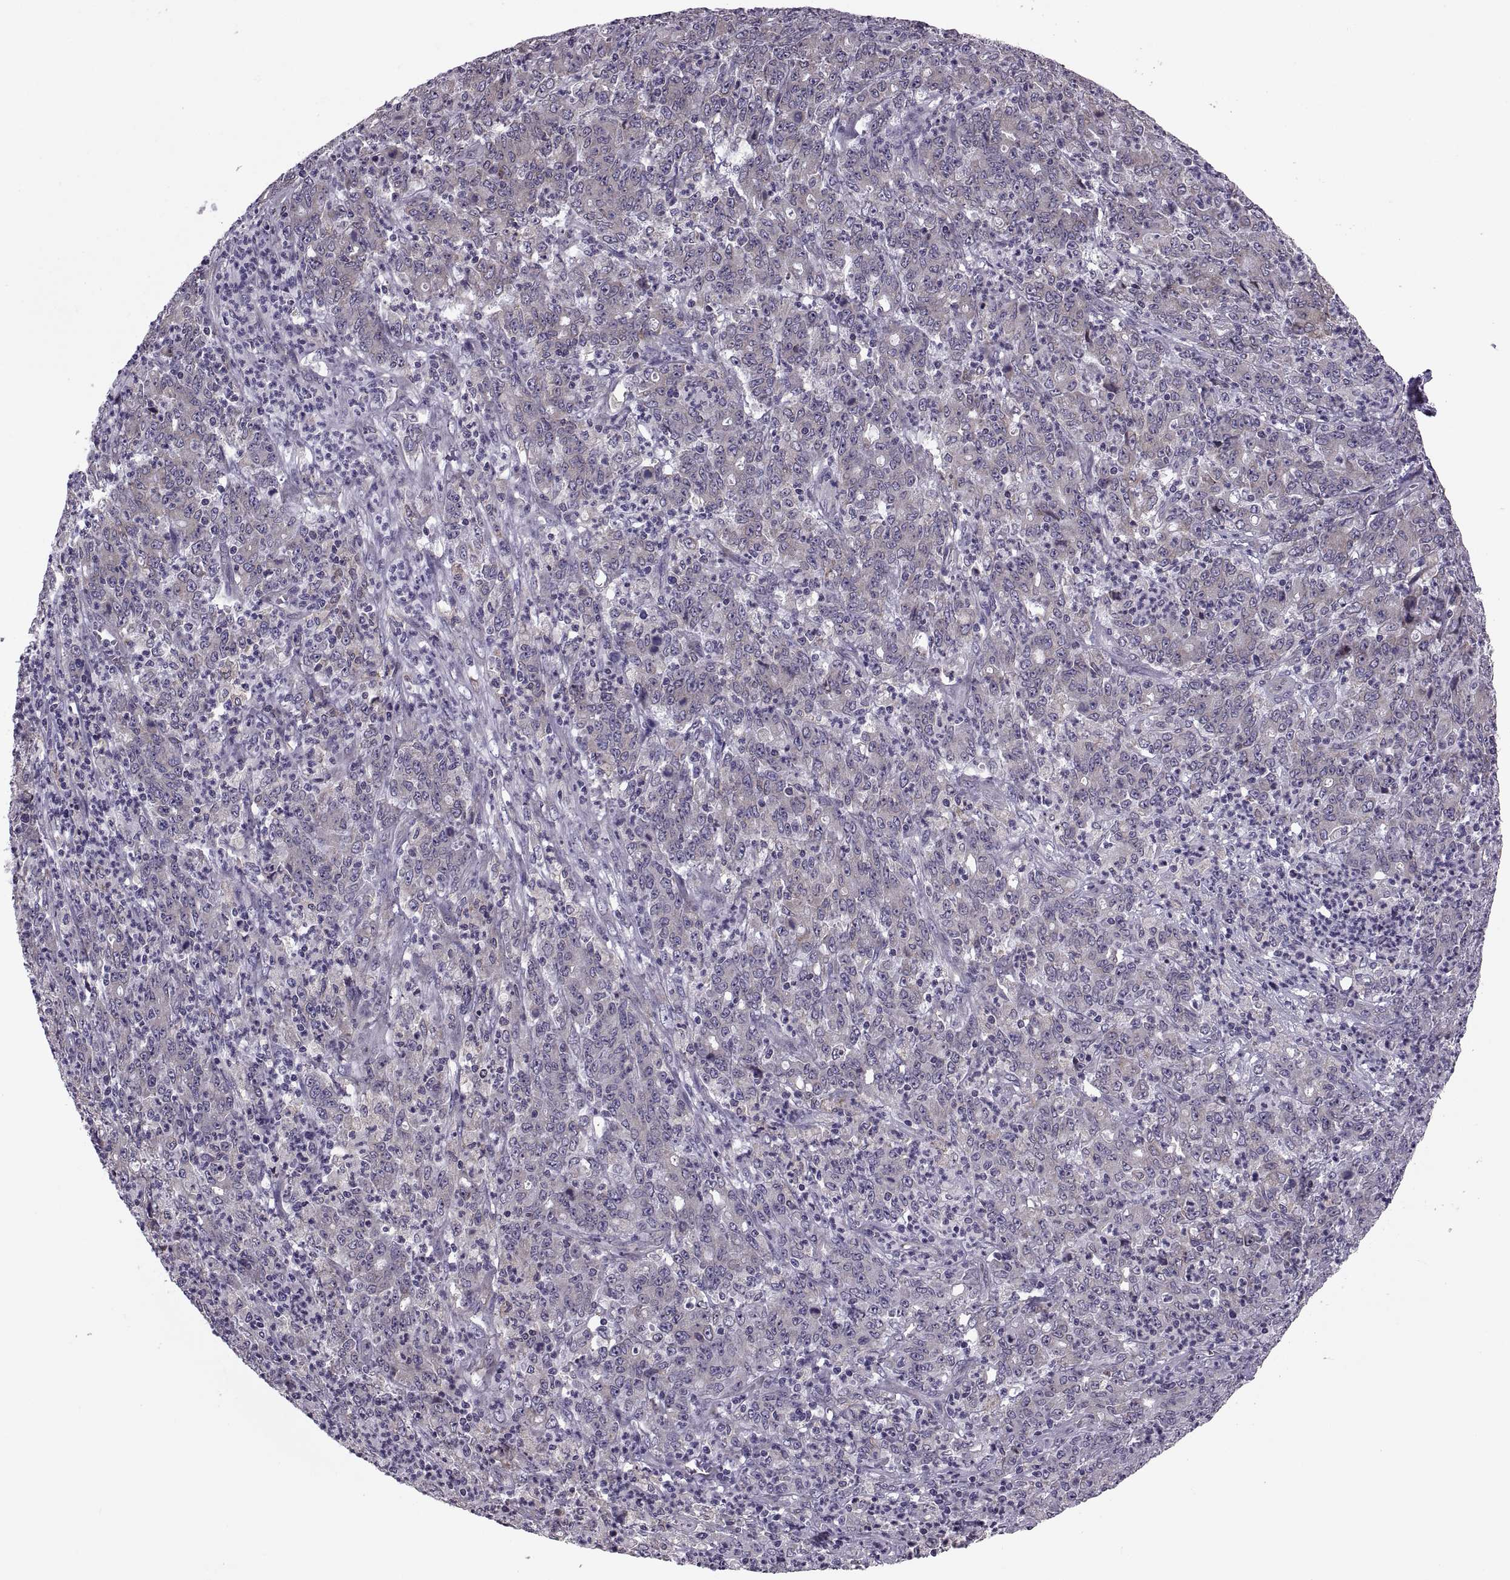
{"staining": {"intensity": "weak", "quantity": "25%-75%", "location": "cytoplasmic/membranous"}, "tissue": "stomach cancer", "cell_type": "Tumor cells", "image_type": "cancer", "snomed": [{"axis": "morphology", "description": "Adenocarcinoma, NOS"}, {"axis": "topography", "description": "Stomach, lower"}], "caption": "Stomach adenocarcinoma tissue exhibits weak cytoplasmic/membranous expression in approximately 25%-75% of tumor cells", "gene": "LETM2", "patient": {"sex": "female", "age": 71}}